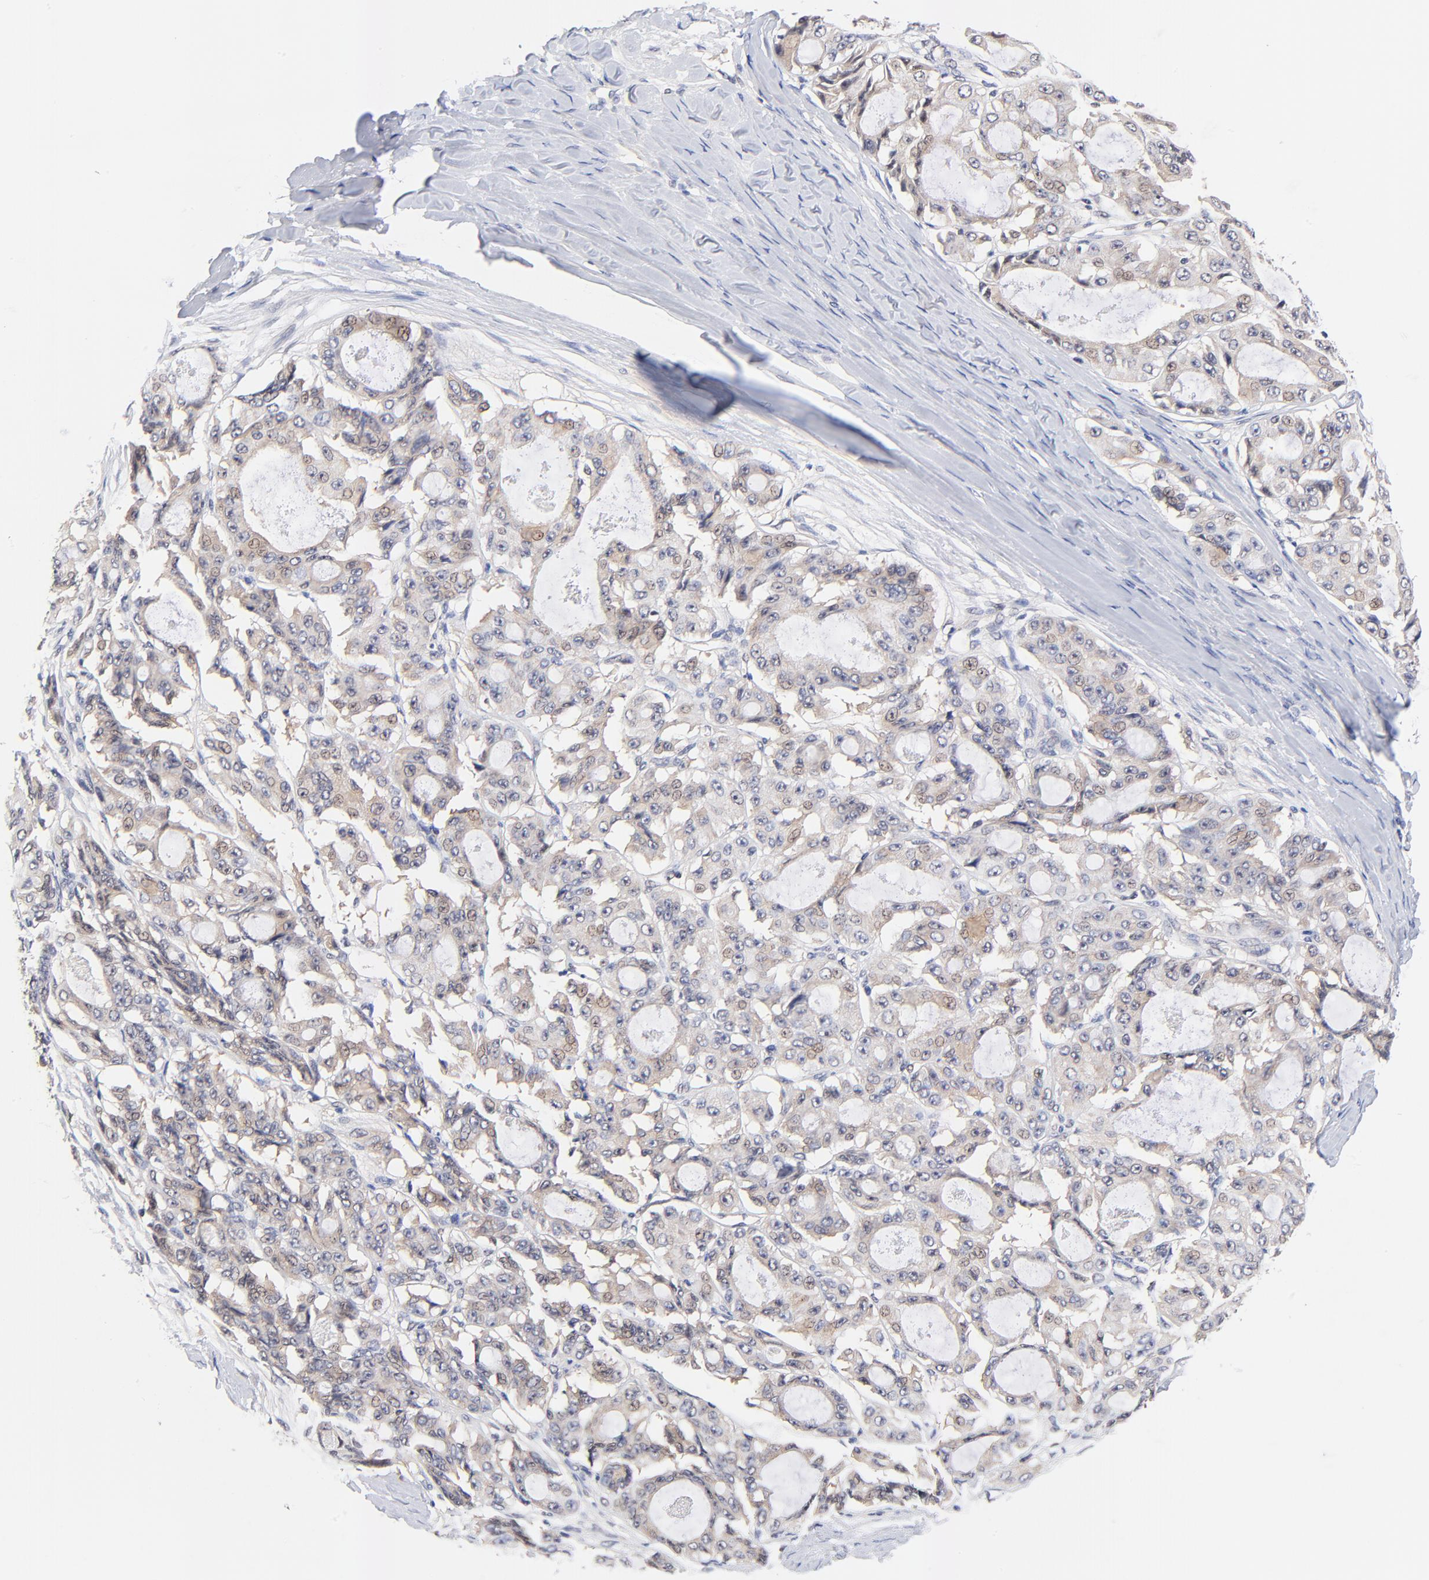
{"staining": {"intensity": "weak", "quantity": "25%-75%", "location": "cytoplasmic/membranous,nuclear"}, "tissue": "ovarian cancer", "cell_type": "Tumor cells", "image_type": "cancer", "snomed": [{"axis": "morphology", "description": "Carcinoma, endometroid"}, {"axis": "topography", "description": "Ovary"}], "caption": "Immunohistochemical staining of ovarian endometroid carcinoma displays low levels of weak cytoplasmic/membranous and nuclear protein staining in approximately 25%-75% of tumor cells.", "gene": "TXNL1", "patient": {"sex": "female", "age": 61}}